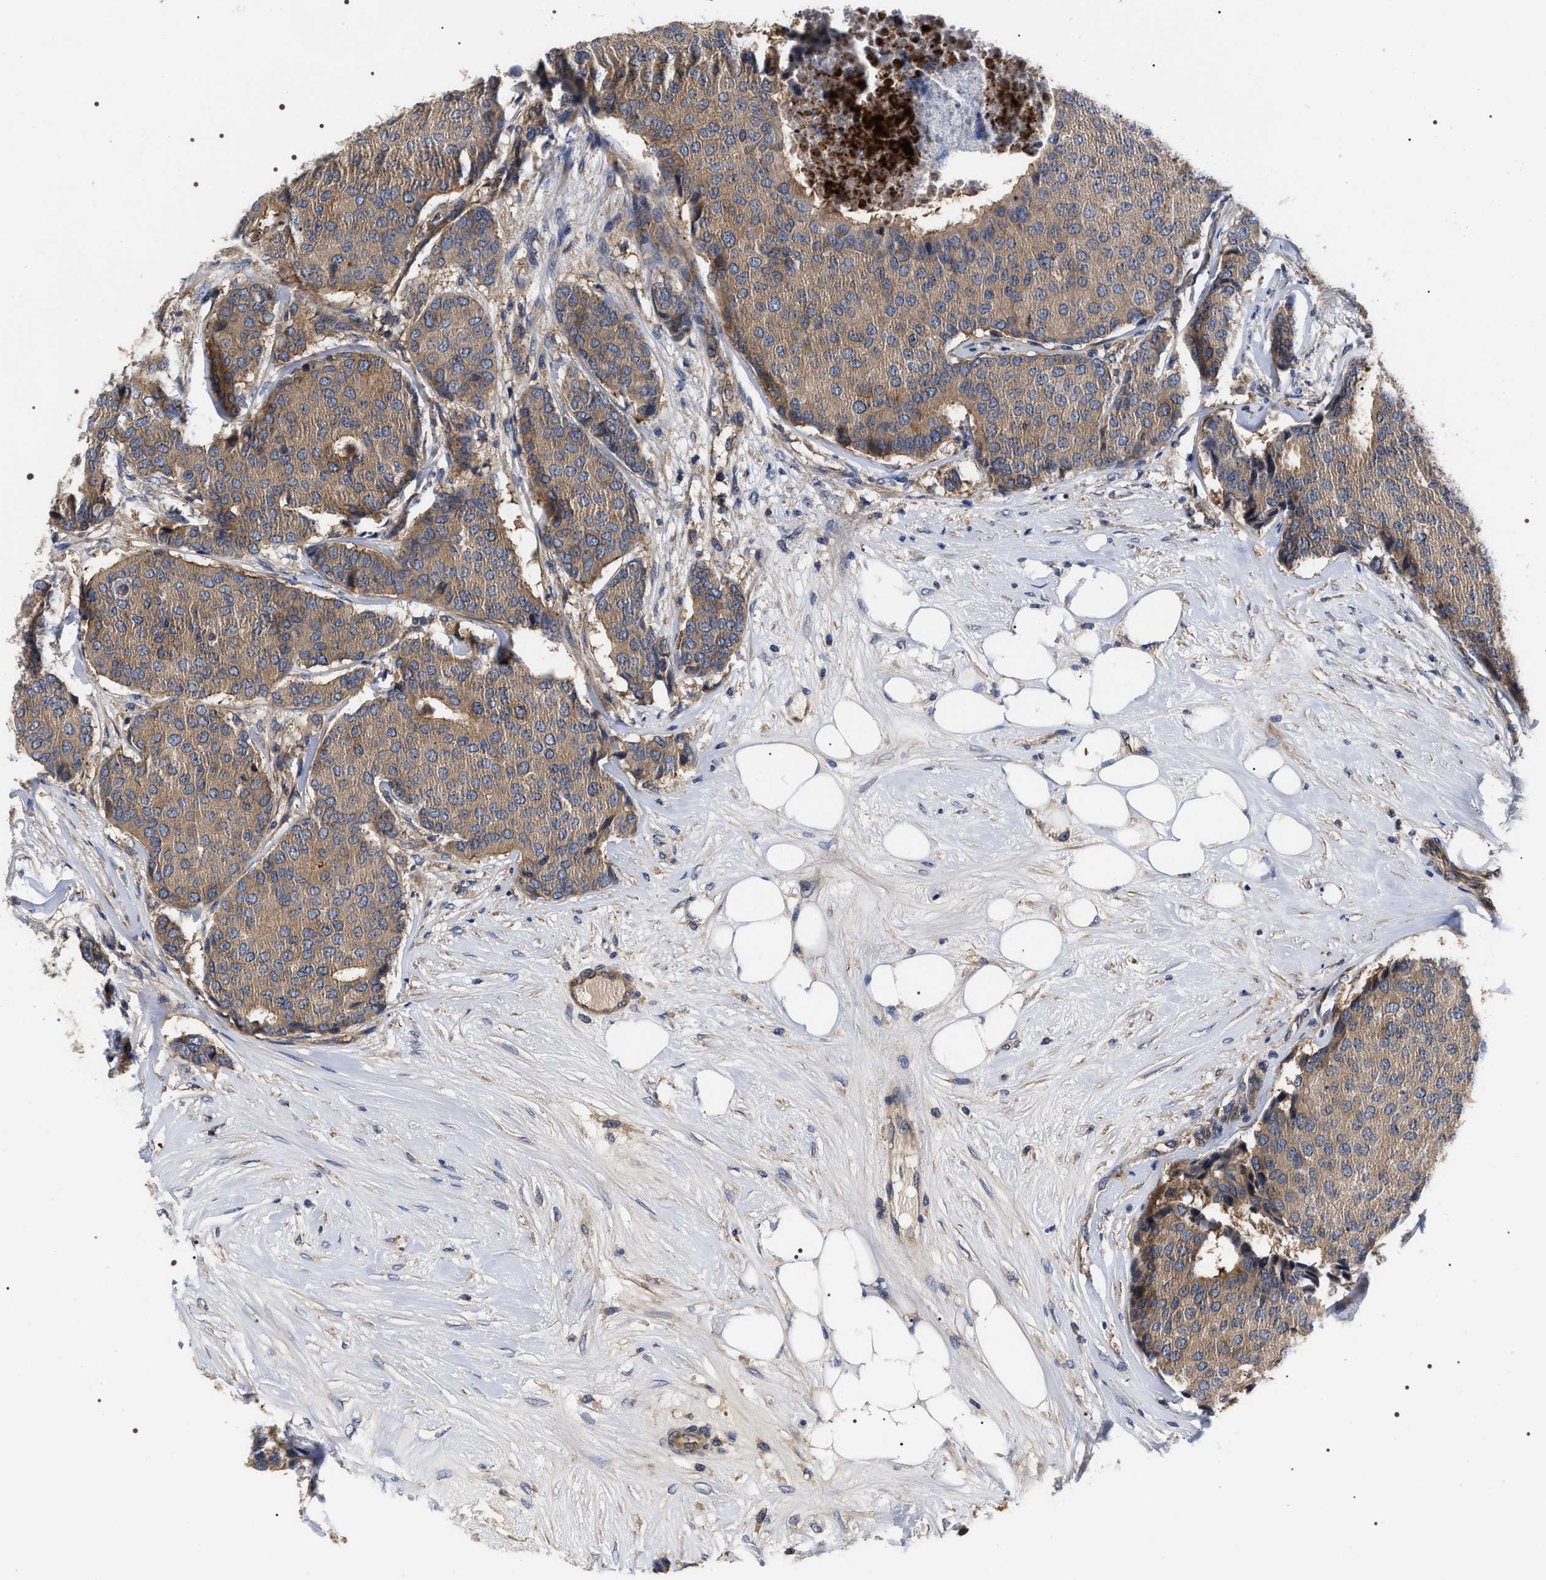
{"staining": {"intensity": "moderate", "quantity": ">75%", "location": "cytoplasmic/membranous"}, "tissue": "breast cancer", "cell_type": "Tumor cells", "image_type": "cancer", "snomed": [{"axis": "morphology", "description": "Duct carcinoma"}, {"axis": "topography", "description": "Breast"}], "caption": "Protein expression analysis of human breast intraductal carcinoma reveals moderate cytoplasmic/membranous positivity in about >75% of tumor cells. (DAB IHC with brightfield microscopy, high magnification).", "gene": "MIS18A", "patient": {"sex": "female", "age": 75}}